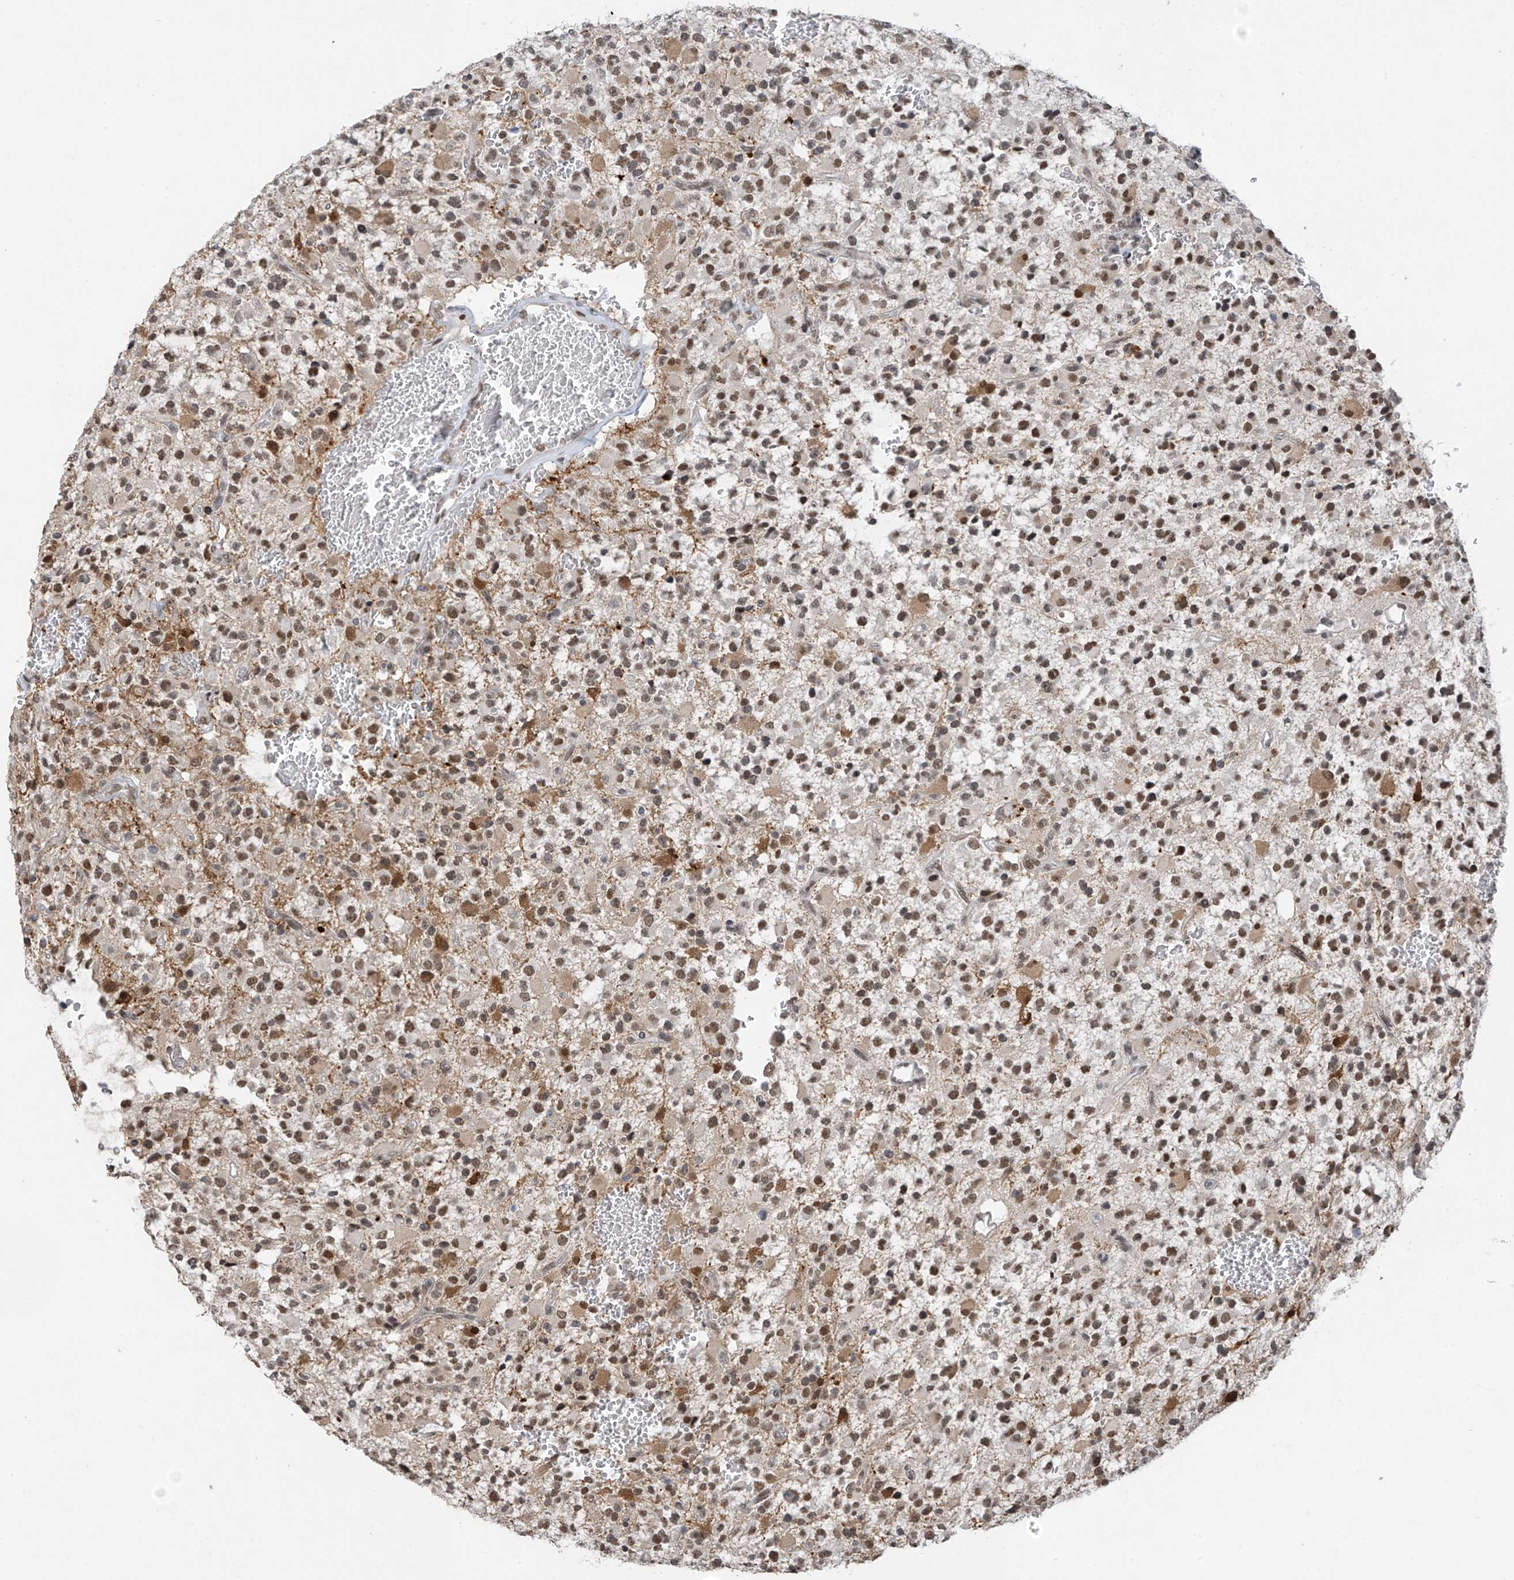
{"staining": {"intensity": "moderate", "quantity": ">75%", "location": "nuclear"}, "tissue": "glioma", "cell_type": "Tumor cells", "image_type": "cancer", "snomed": [{"axis": "morphology", "description": "Glioma, malignant, High grade"}, {"axis": "topography", "description": "Brain"}], "caption": "Human high-grade glioma (malignant) stained with a protein marker demonstrates moderate staining in tumor cells.", "gene": "MCM9", "patient": {"sex": "male", "age": 34}}